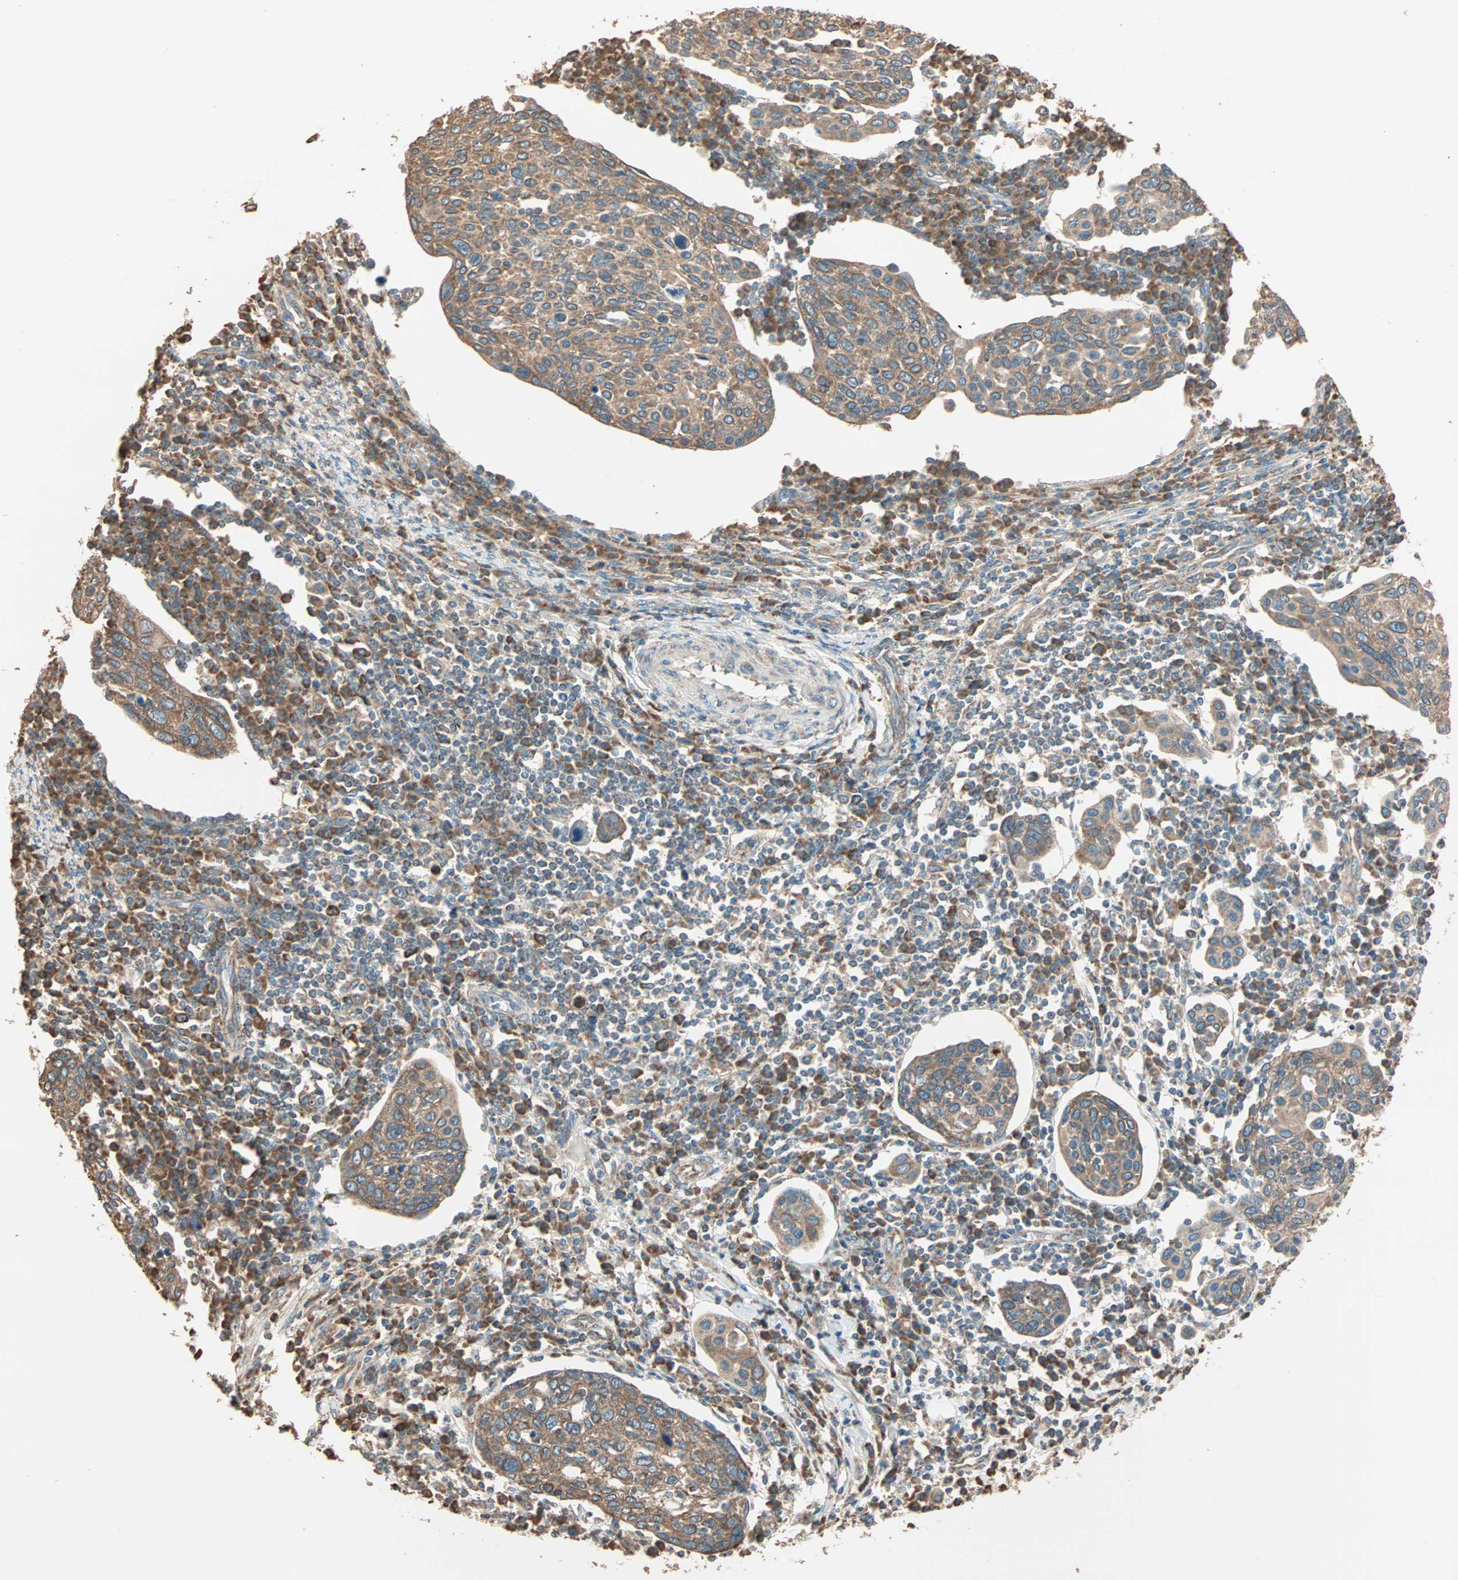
{"staining": {"intensity": "moderate", "quantity": ">75%", "location": "cytoplasmic/membranous"}, "tissue": "cervical cancer", "cell_type": "Tumor cells", "image_type": "cancer", "snomed": [{"axis": "morphology", "description": "Squamous cell carcinoma, NOS"}, {"axis": "topography", "description": "Cervix"}], "caption": "Protein expression analysis of squamous cell carcinoma (cervical) shows moderate cytoplasmic/membranous positivity in approximately >75% of tumor cells. The protein is shown in brown color, while the nuclei are stained blue.", "gene": "EIF4G2", "patient": {"sex": "female", "age": 40}}